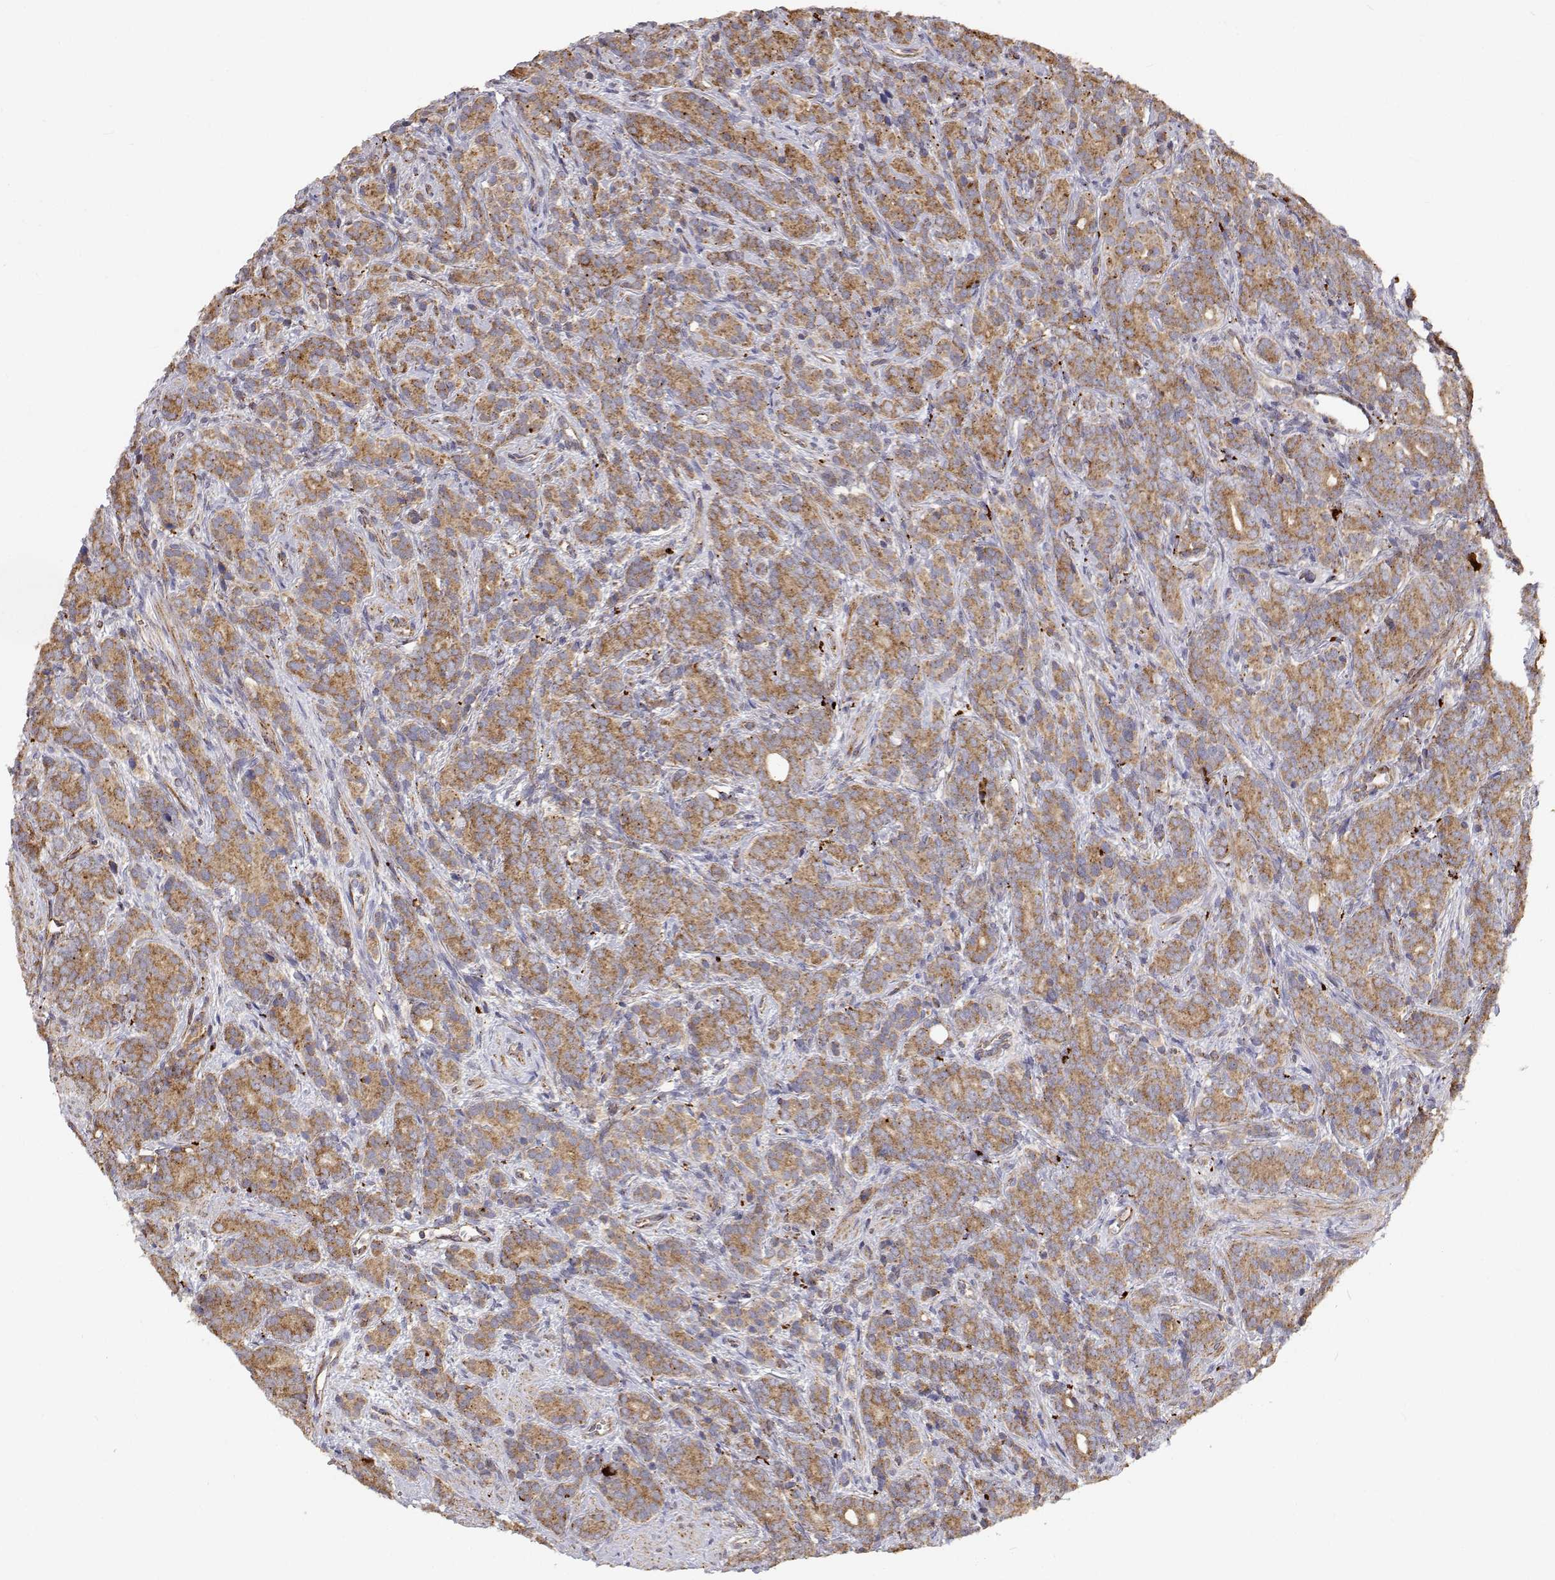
{"staining": {"intensity": "moderate", "quantity": ">75%", "location": "cytoplasmic/membranous"}, "tissue": "prostate cancer", "cell_type": "Tumor cells", "image_type": "cancer", "snomed": [{"axis": "morphology", "description": "Adenocarcinoma, High grade"}, {"axis": "topography", "description": "Prostate"}], "caption": "Protein analysis of high-grade adenocarcinoma (prostate) tissue exhibits moderate cytoplasmic/membranous positivity in about >75% of tumor cells. Nuclei are stained in blue.", "gene": "SPICE1", "patient": {"sex": "male", "age": 84}}